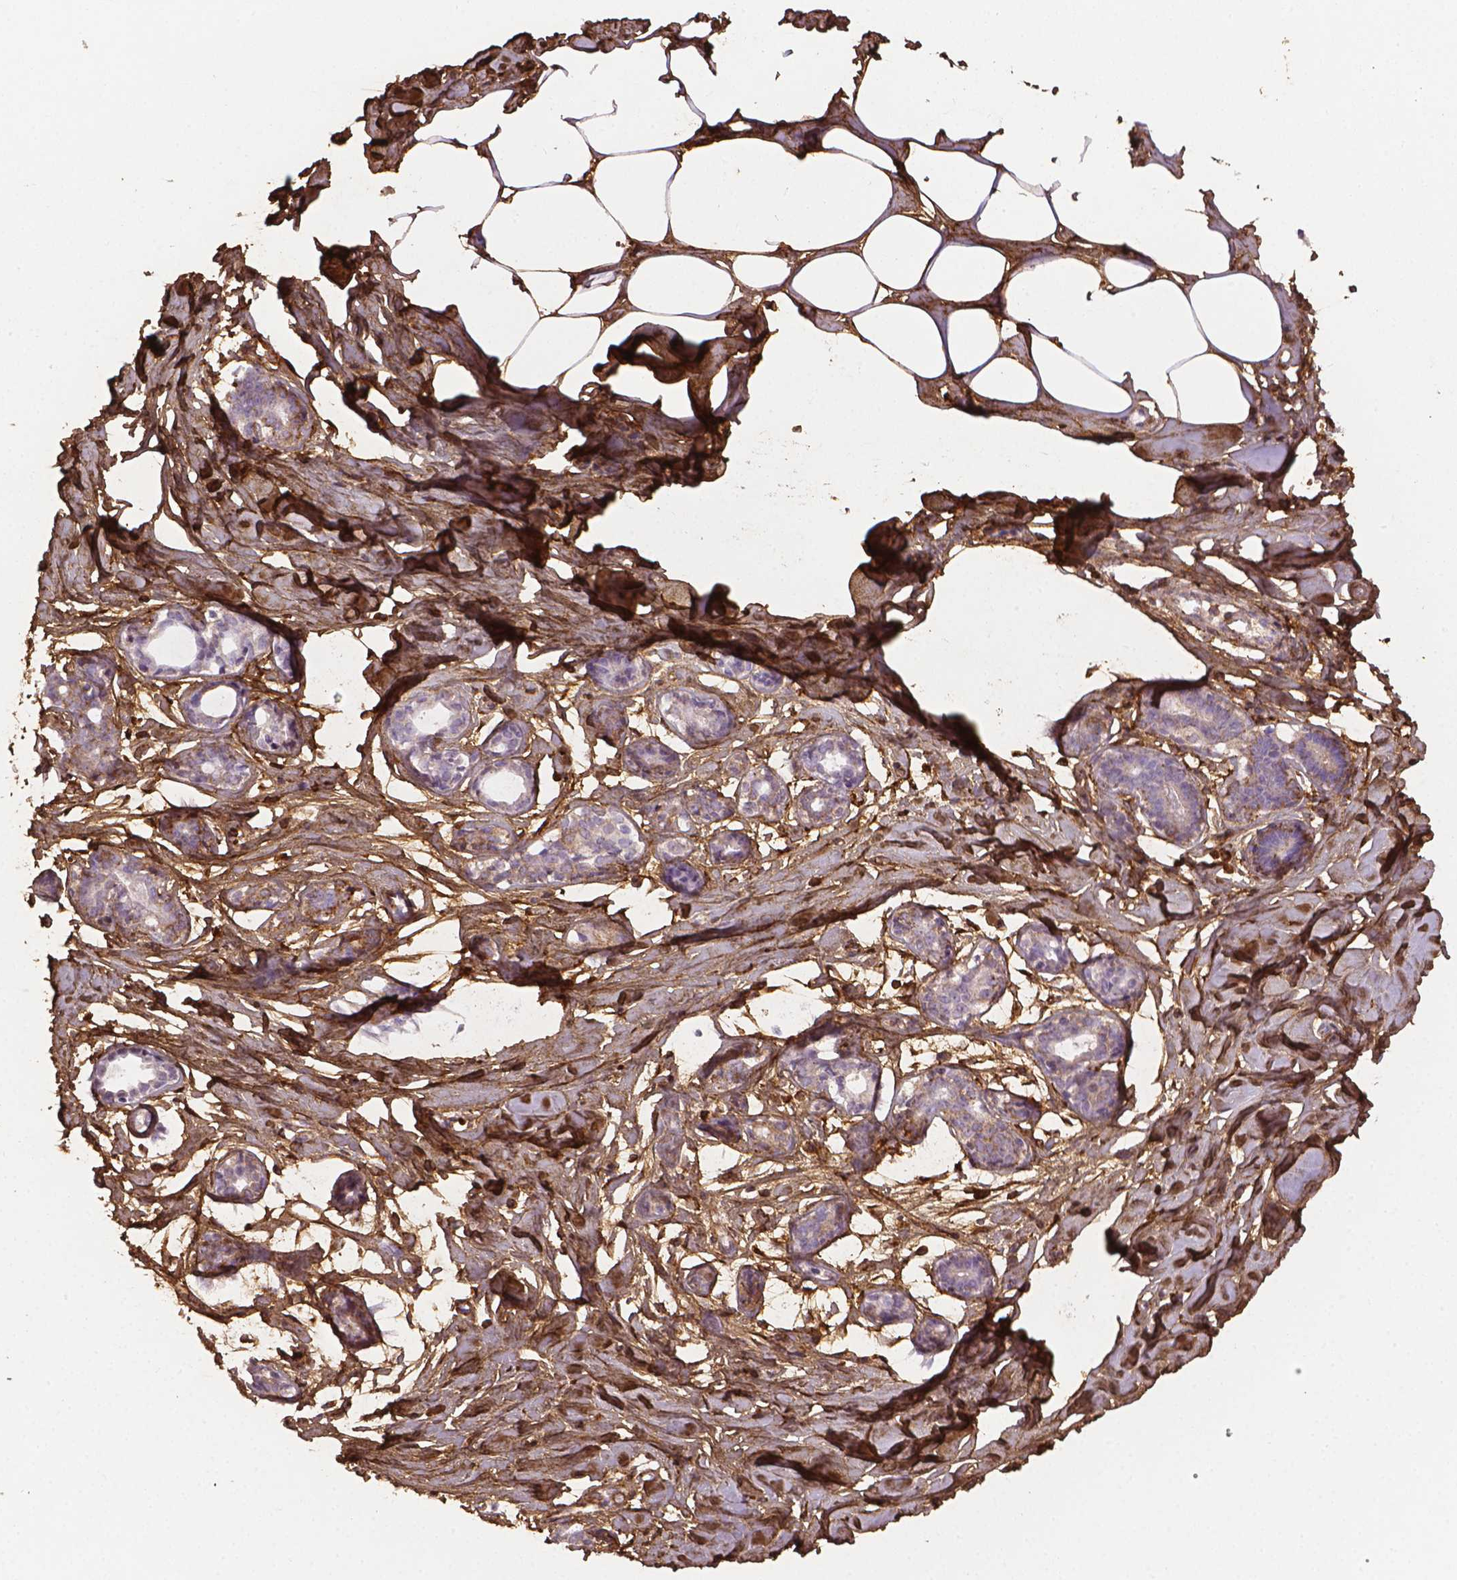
{"staining": {"intensity": "moderate", "quantity": ">75%", "location": "cytoplasmic/membranous"}, "tissue": "breast", "cell_type": "Adipocytes", "image_type": "normal", "snomed": [{"axis": "morphology", "description": "Normal tissue, NOS"}, {"axis": "topography", "description": "Breast"}], "caption": "Human breast stained for a protein (brown) demonstrates moderate cytoplasmic/membranous positive positivity in approximately >75% of adipocytes.", "gene": "DCN", "patient": {"sex": "female", "age": 27}}